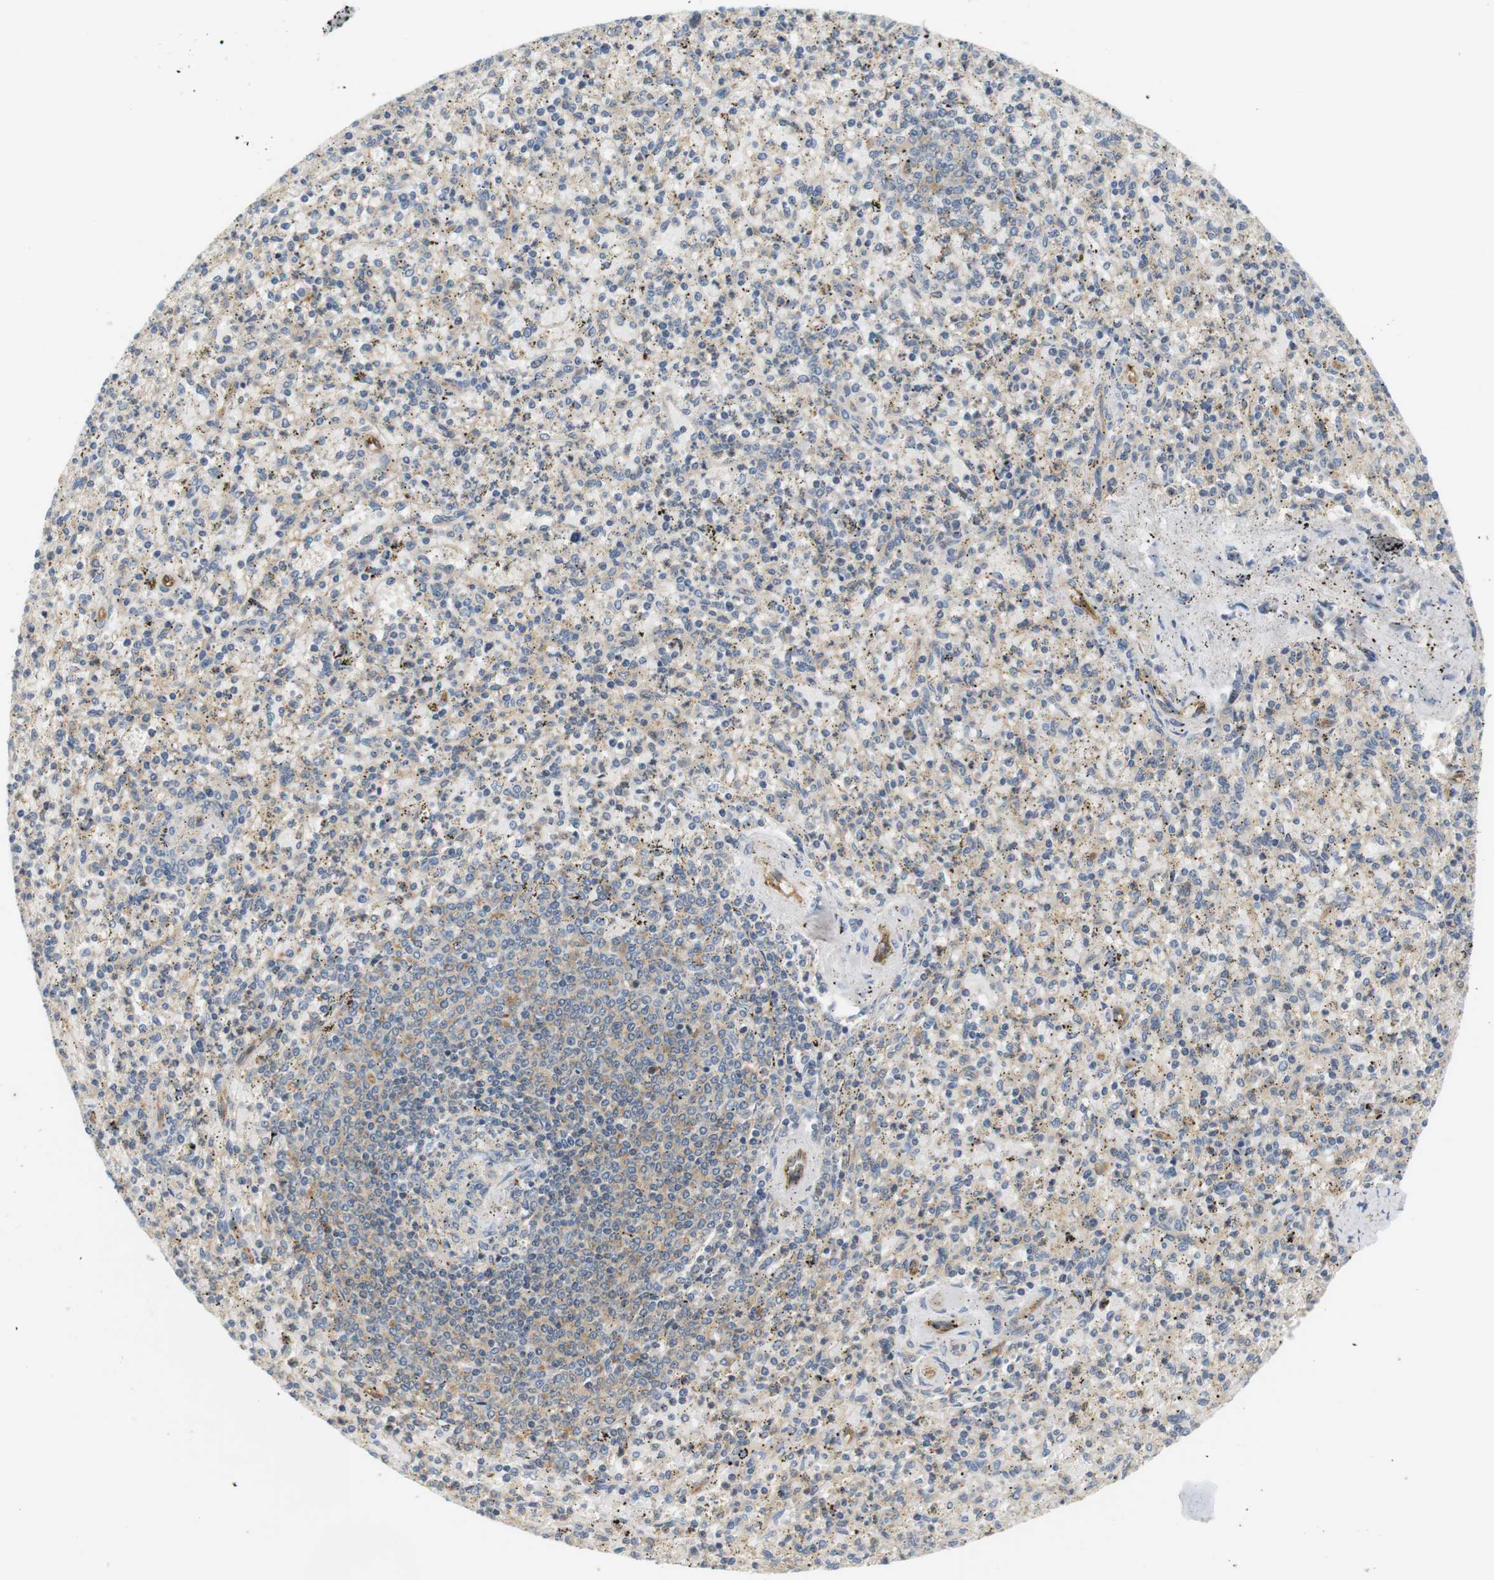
{"staining": {"intensity": "moderate", "quantity": "25%-75%", "location": "cytoplasmic/membranous"}, "tissue": "spleen", "cell_type": "Cells in red pulp", "image_type": "normal", "snomed": [{"axis": "morphology", "description": "Normal tissue, NOS"}, {"axis": "topography", "description": "Spleen"}], "caption": "The image reveals a brown stain indicating the presence of a protein in the cytoplasmic/membranous of cells in red pulp in spleen.", "gene": "SH3GLB1", "patient": {"sex": "male", "age": 72}}